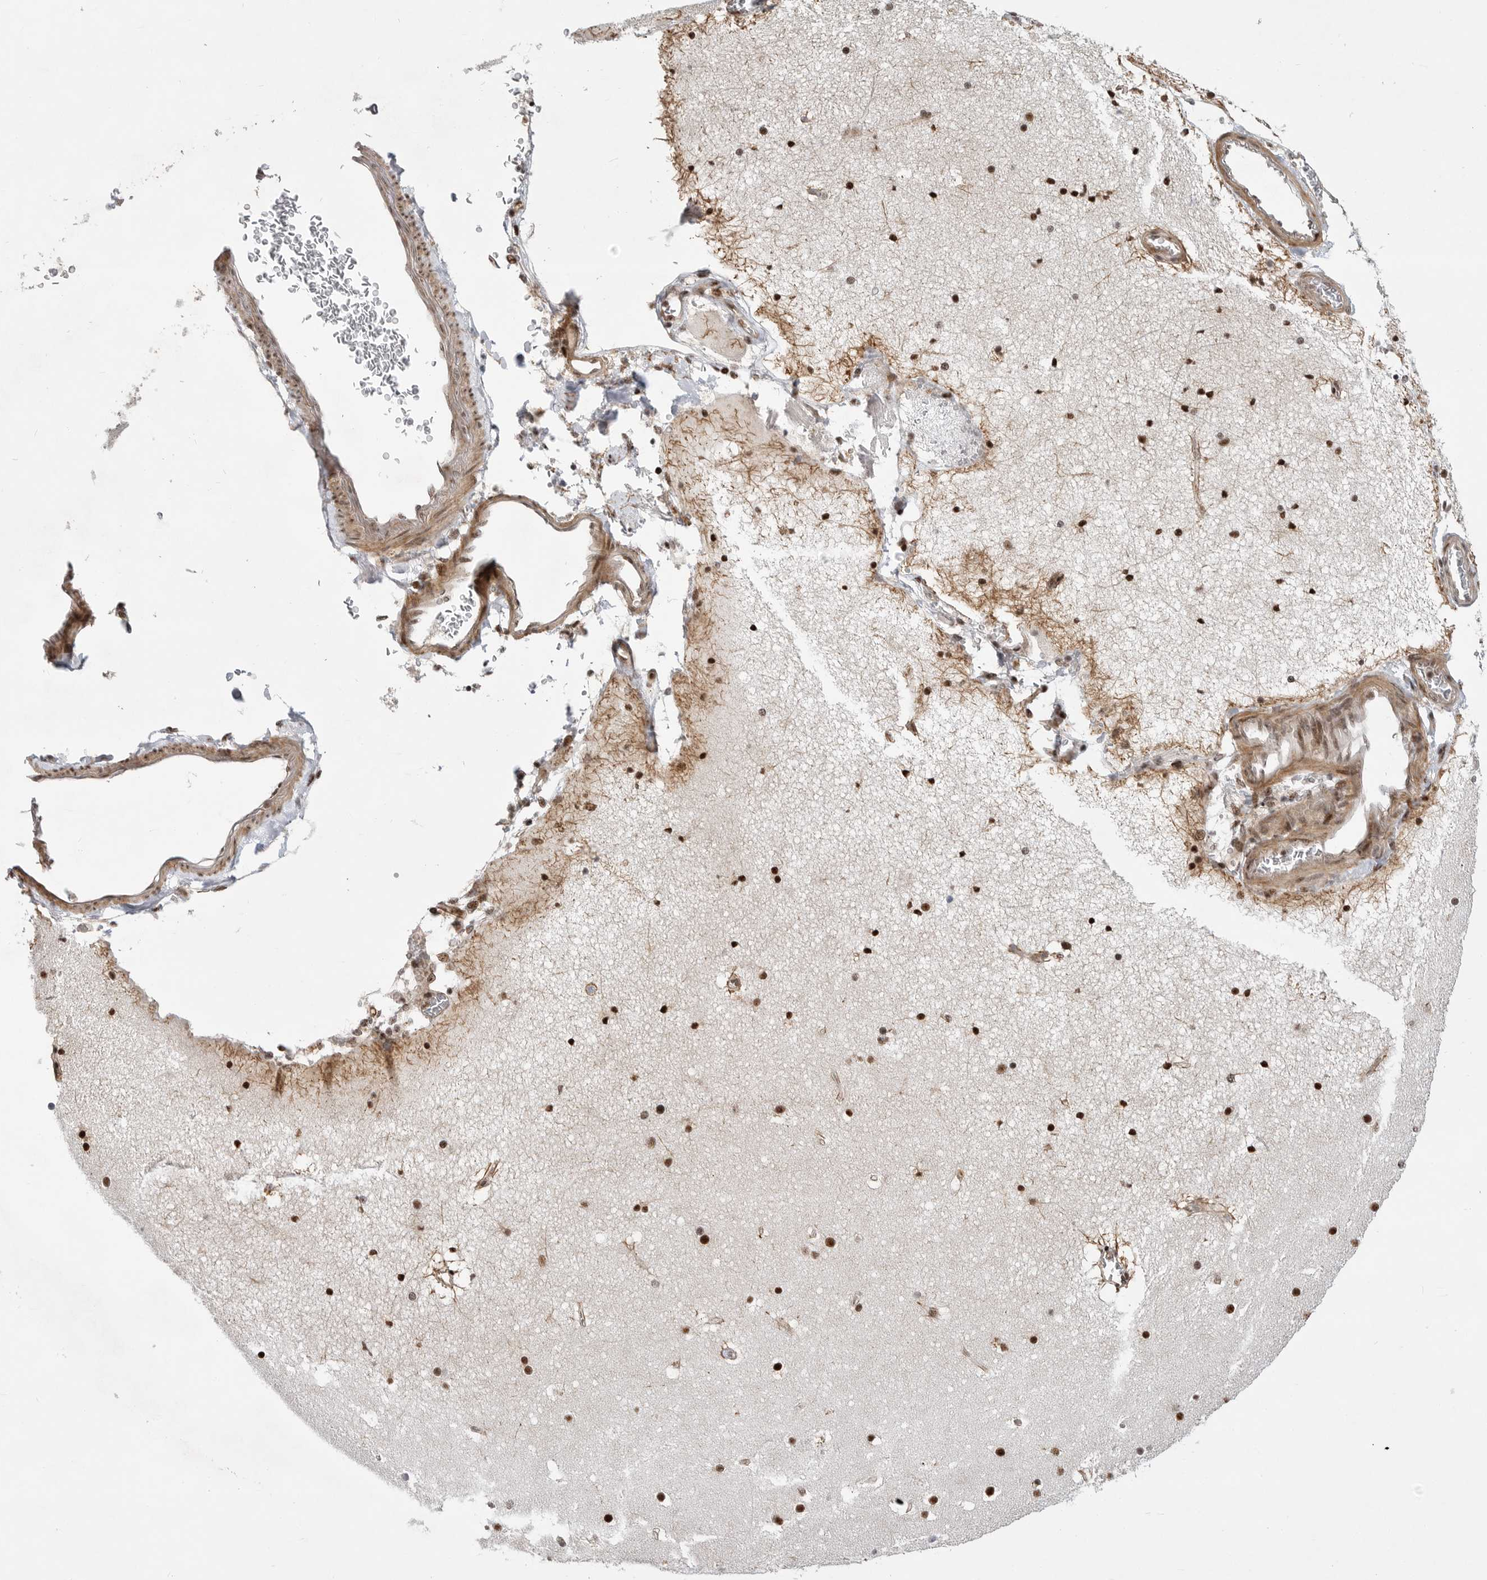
{"staining": {"intensity": "moderate", "quantity": ">75%", "location": "nuclear"}, "tissue": "cerebral cortex", "cell_type": "Endothelial cells", "image_type": "normal", "snomed": [{"axis": "morphology", "description": "Normal tissue, NOS"}, {"axis": "topography", "description": "Cerebral cortex"}], "caption": "A histopathology image of human cerebral cortex stained for a protein shows moderate nuclear brown staining in endothelial cells. (DAB IHC, brown staining for protein, blue staining for nuclei).", "gene": "GPATCH2", "patient": {"sex": "male", "age": 57}}